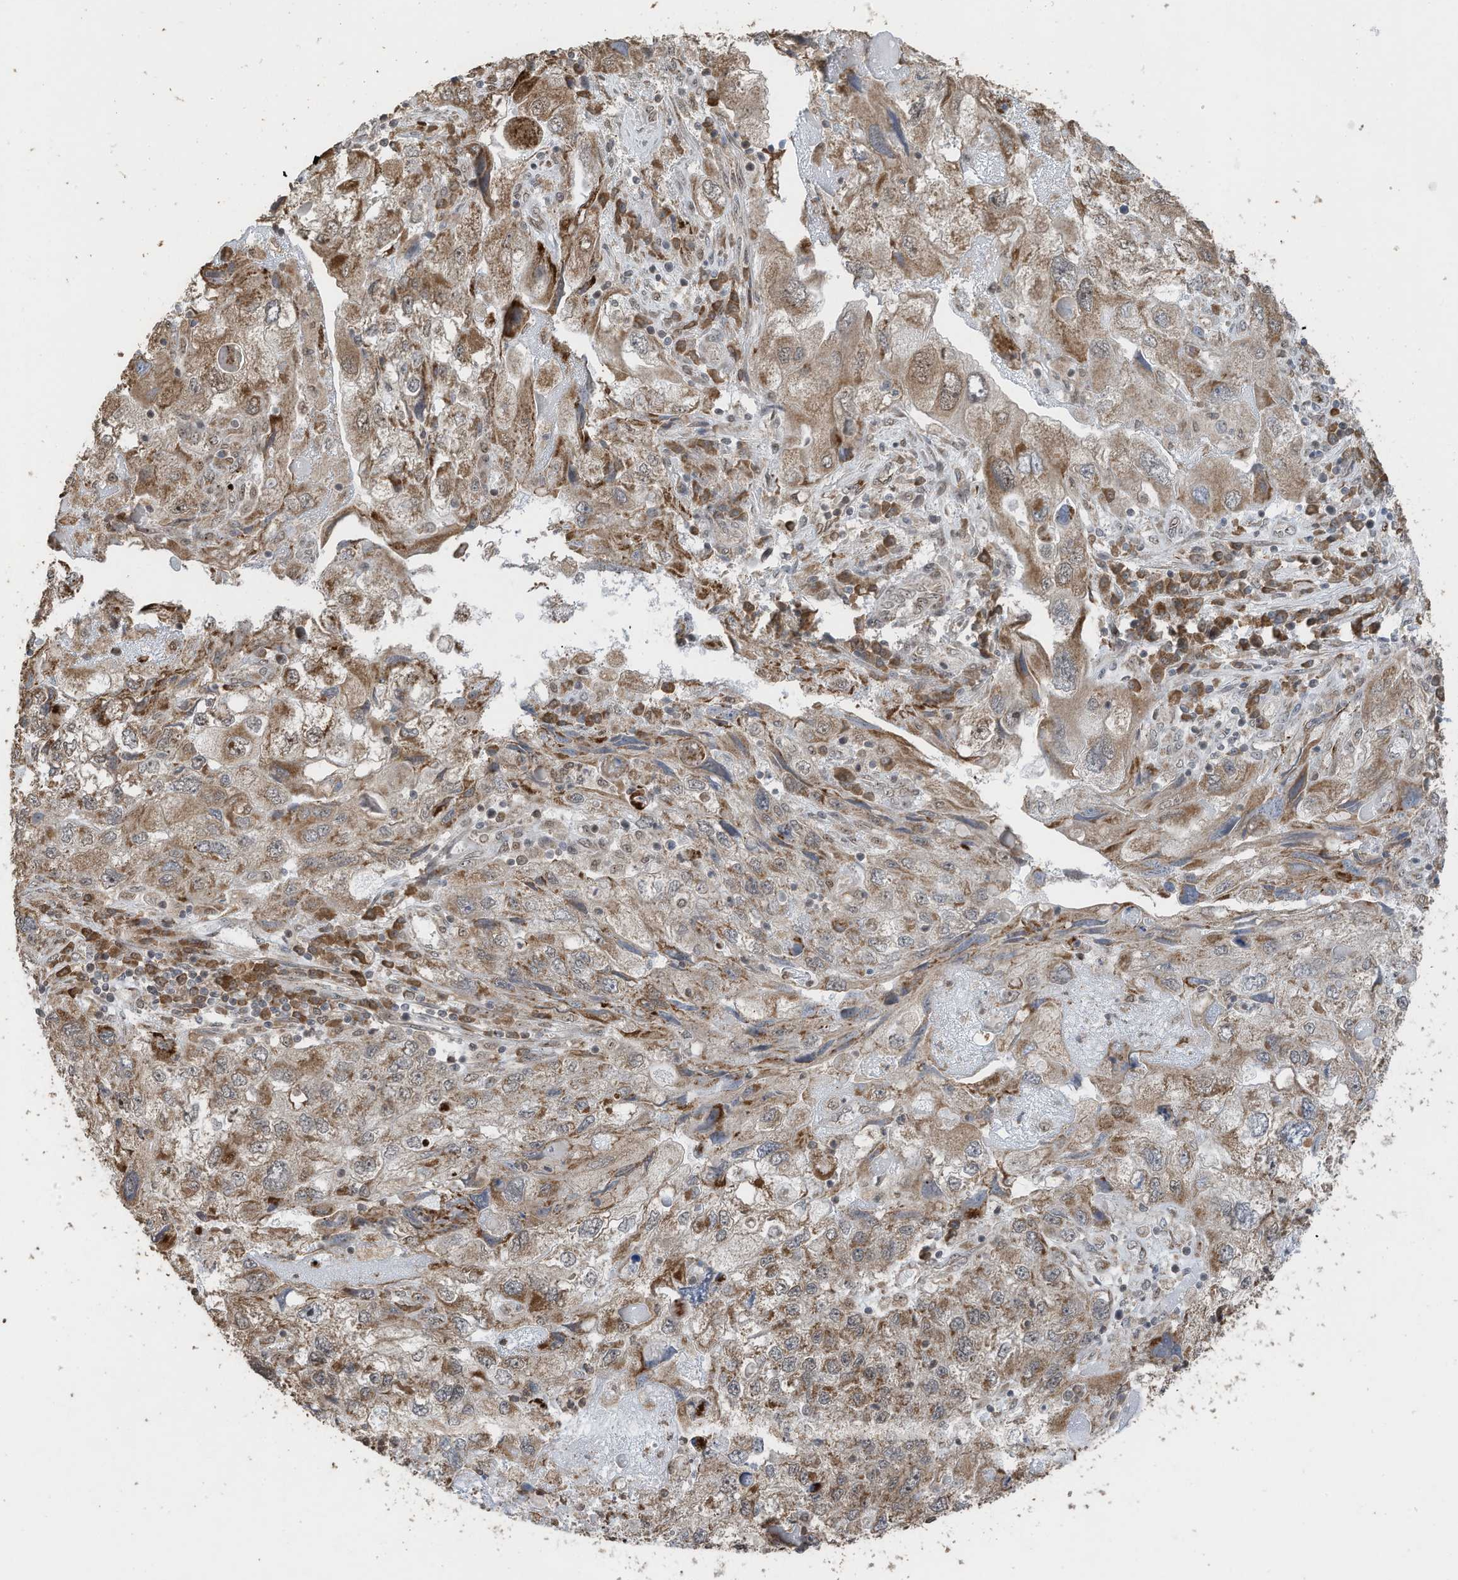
{"staining": {"intensity": "moderate", "quantity": ">75%", "location": "cytoplasmic/membranous"}, "tissue": "endometrial cancer", "cell_type": "Tumor cells", "image_type": "cancer", "snomed": [{"axis": "morphology", "description": "Adenocarcinoma, NOS"}, {"axis": "topography", "description": "Endometrium"}], "caption": "Immunohistochemical staining of human adenocarcinoma (endometrial) shows medium levels of moderate cytoplasmic/membranous protein staining in about >75% of tumor cells.", "gene": "ERLEC1", "patient": {"sex": "female", "age": 49}}